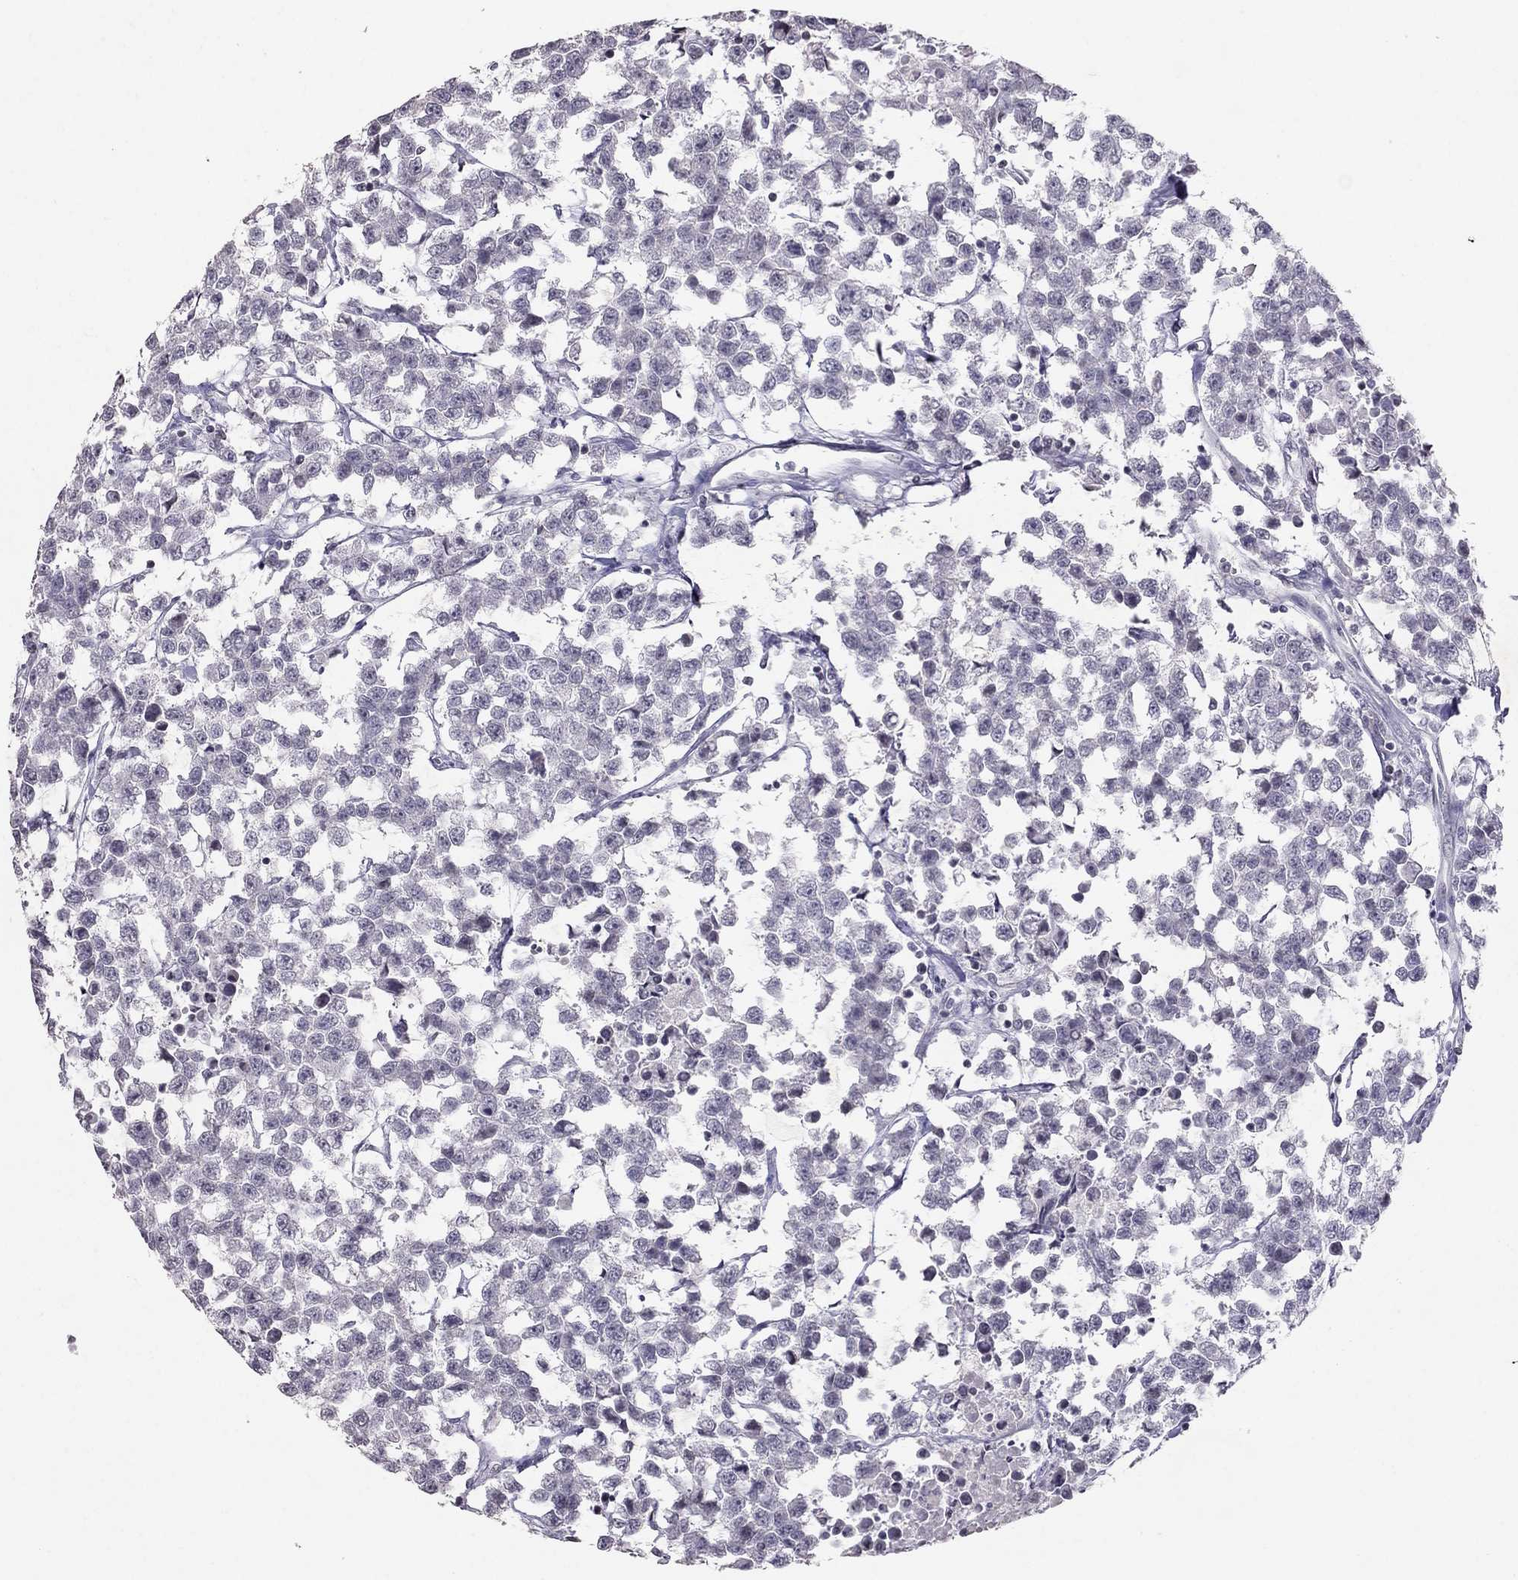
{"staining": {"intensity": "negative", "quantity": "none", "location": "none"}, "tissue": "testis cancer", "cell_type": "Tumor cells", "image_type": "cancer", "snomed": [{"axis": "morphology", "description": "Seminoma, NOS"}, {"axis": "topography", "description": "Testis"}], "caption": "Immunohistochemical staining of human seminoma (testis) demonstrates no significant staining in tumor cells.", "gene": "TSHB", "patient": {"sex": "male", "age": 59}}